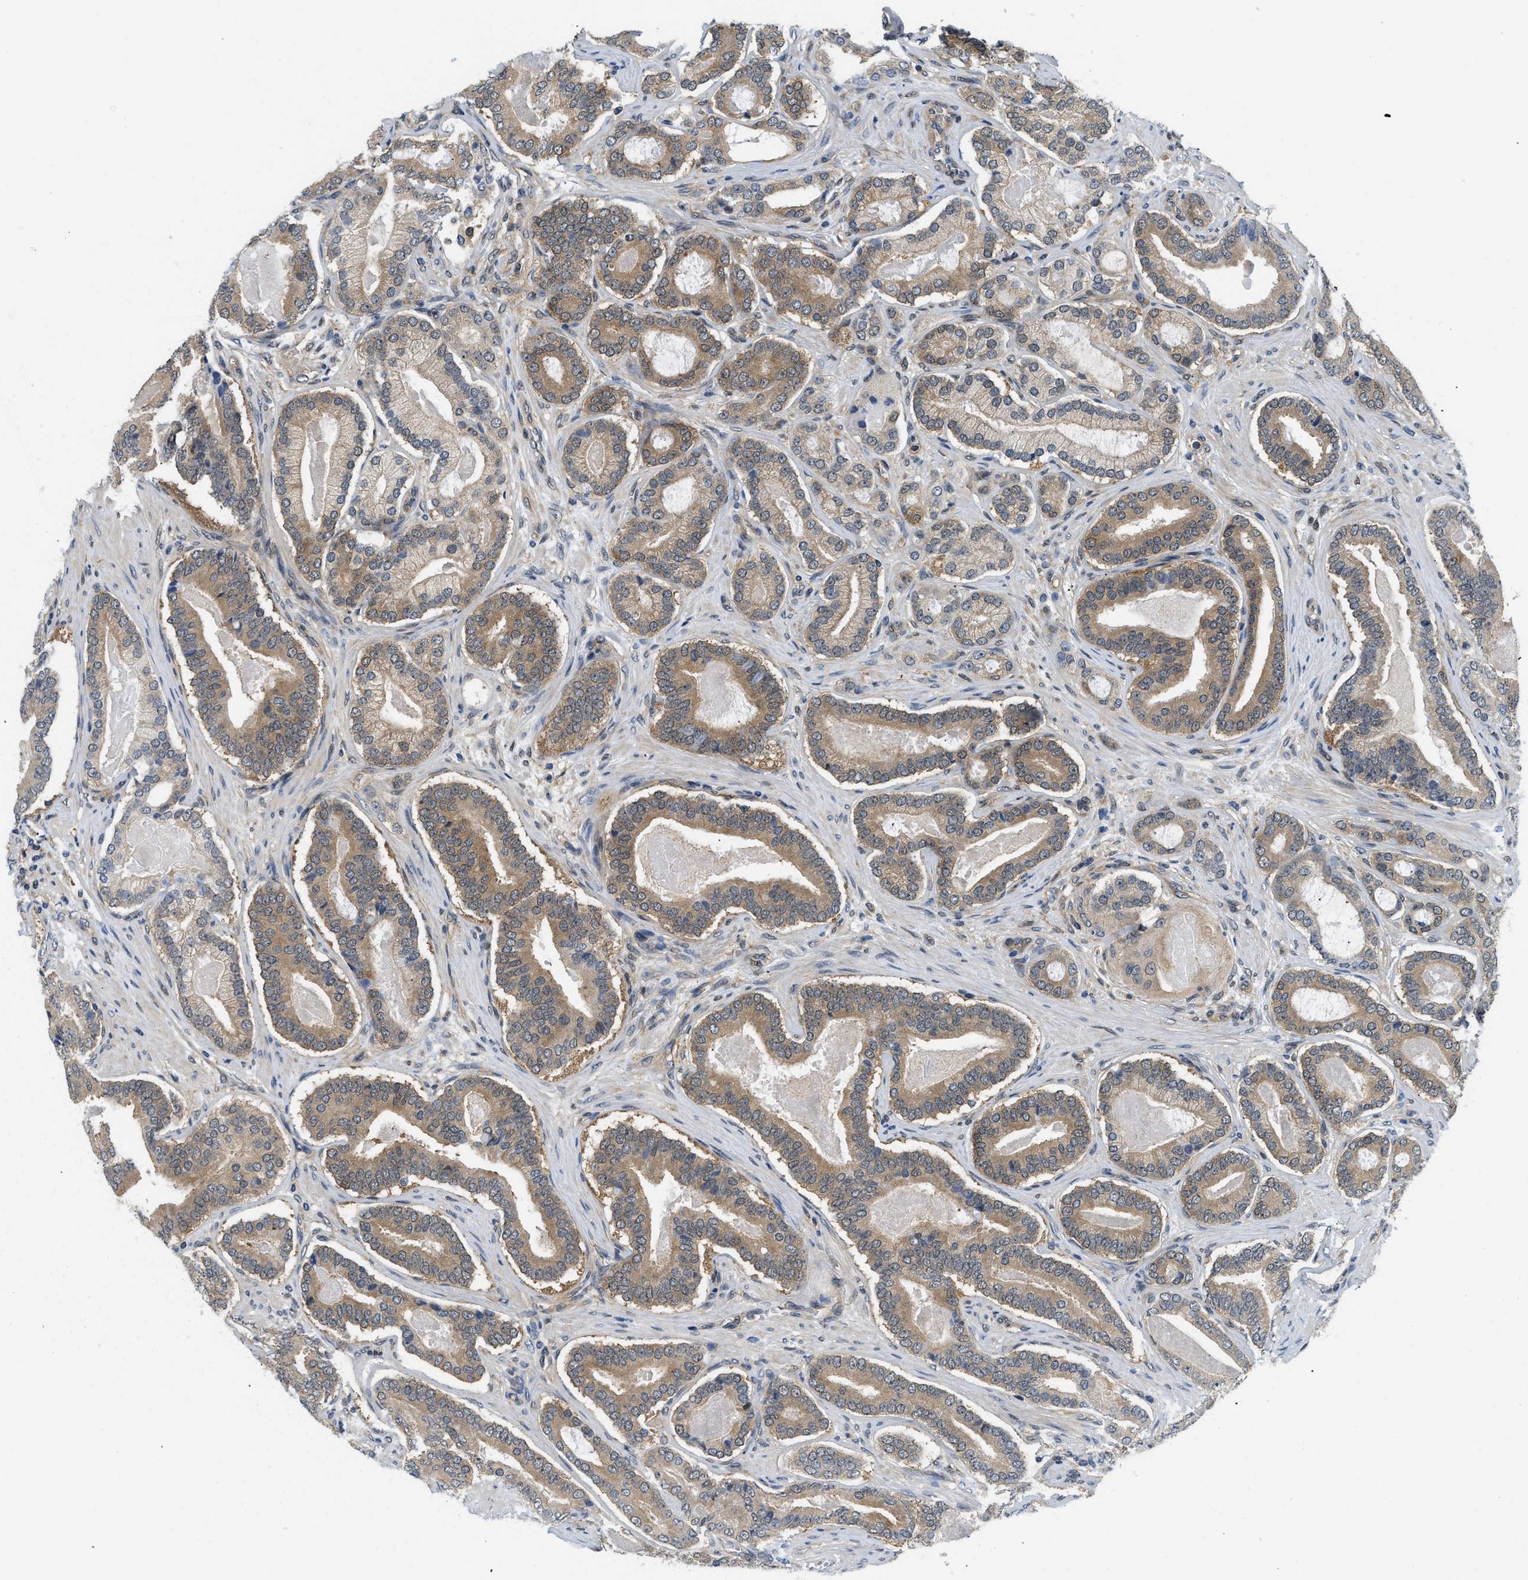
{"staining": {"intensity": "moderate", "quantity": ">75%", "location": "cytoplasmic/membranous"}, "tissue": "prostate cancer", "cell_type": "Tumor cells", "image_type": "cancer", "snomed": [{"axis": "morphology", "description": "Adenocarcinoma, High grade"}, {"axis": "topography", "description": "Prostate"}], "caption": "Prostate cancer (high-grade adenocarcinoma) stained for a protein reveals moderate cytoplasmic/membranous positivity in tumor cells. (DAB (3,3'-diaminobenzidine) IHC with brightfield microscopy, high magnification).", "gene": "EIF4EBP2", "patient": {"sex": "male", "age": 60}}